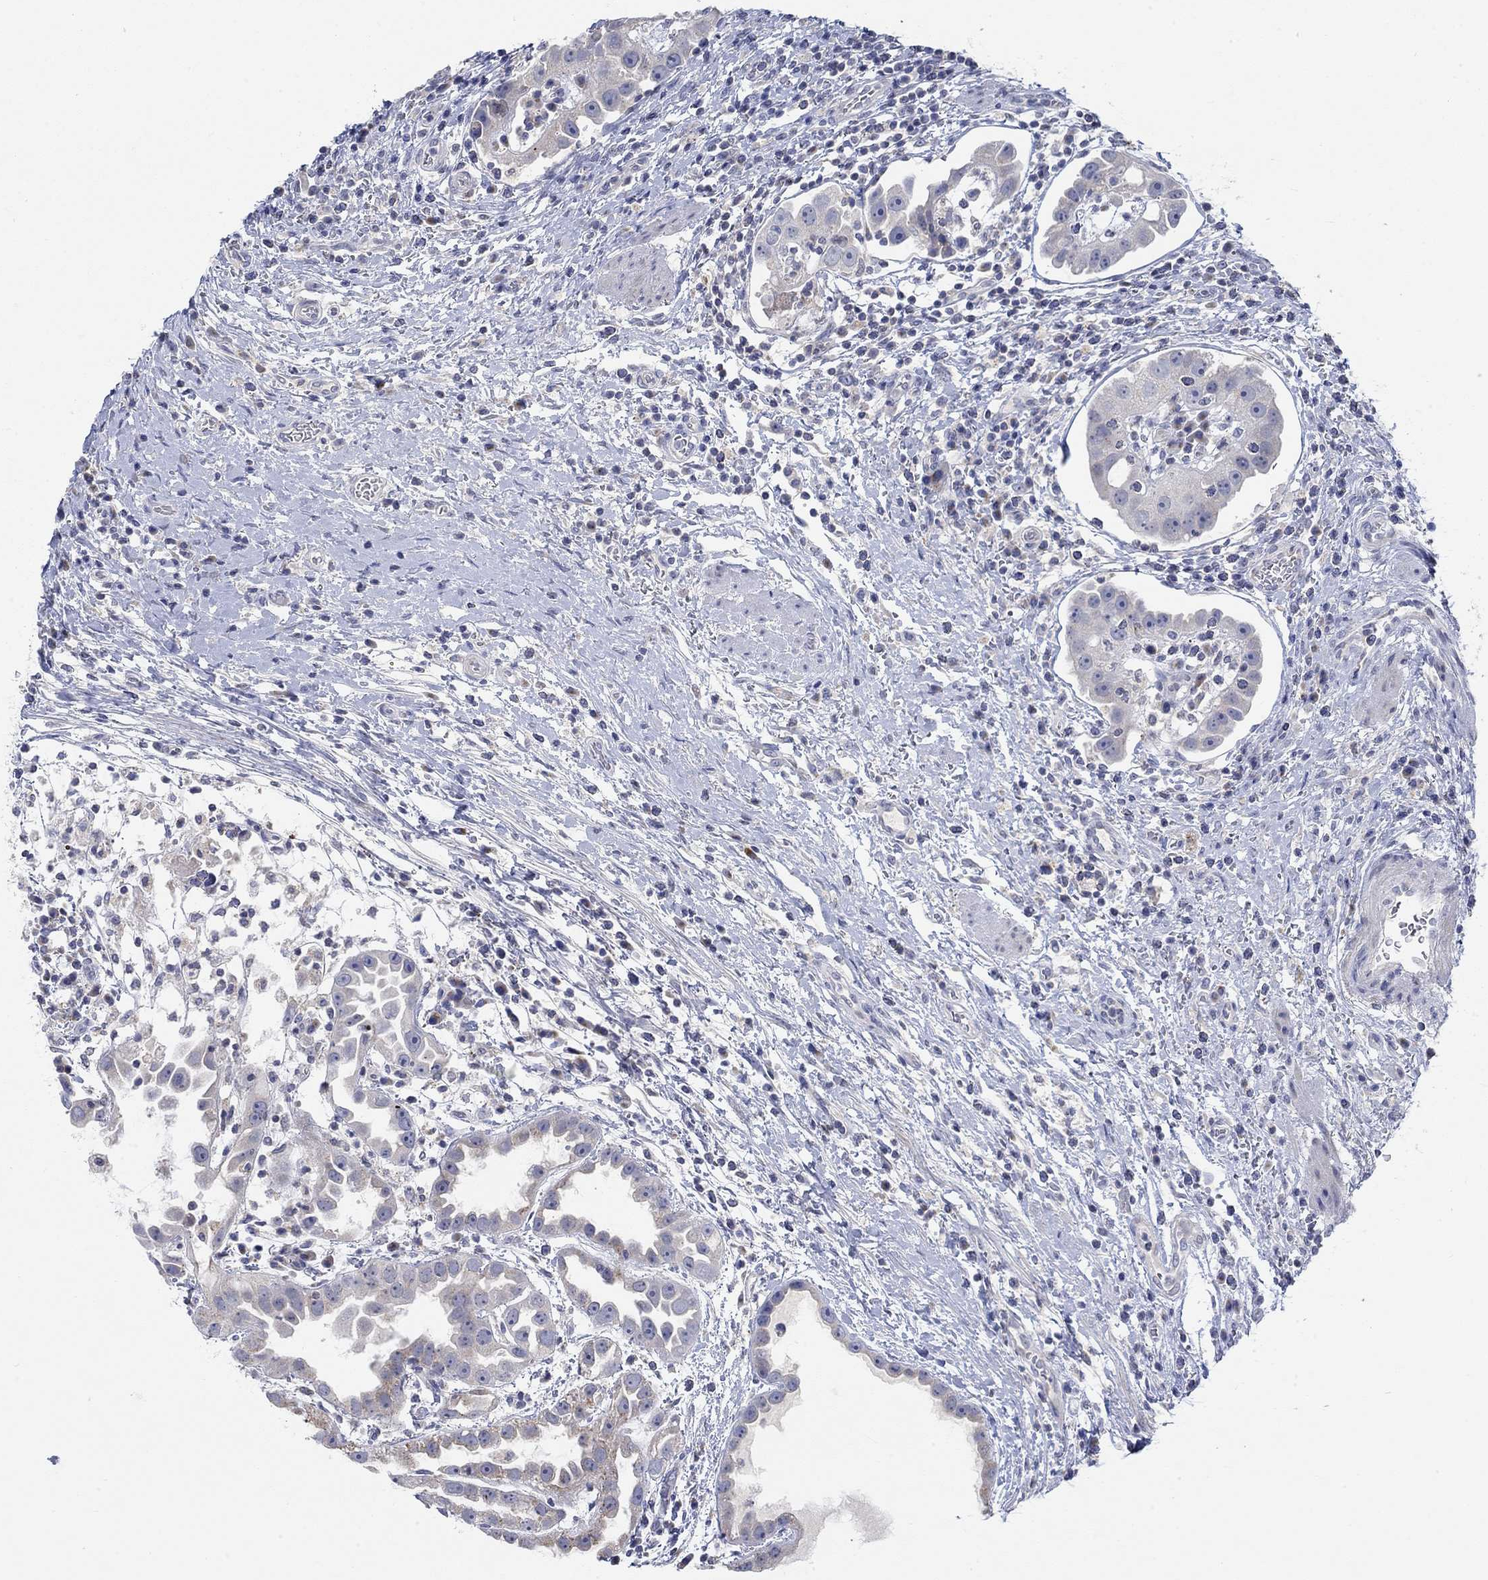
{"staining": {"intensity": "weak", "quantity": "25%-75%", "location": "cytoplasmic/membranous"}, "tissue": "urothelial cancer", "cell_type": "Tumor cells", "image_type": "cancer", "snomed": [{"axis": "morphology", "description": "Urothelial carcinoma, High grade"}, {"axis": "topography", "description": "Urinary bladder"}], "caption": "Urothelial cancer was stained to show a protein in brown. There is low levels of weak cytoplasmic/membranous expression in about 25%-75% of tumor cells. (DAB (3,3'-diaminobenzidine) IHC with brightfield microscopy, high magnification).", "gene": "NAV3", "patient": {"sex": "female", "age": 41}}